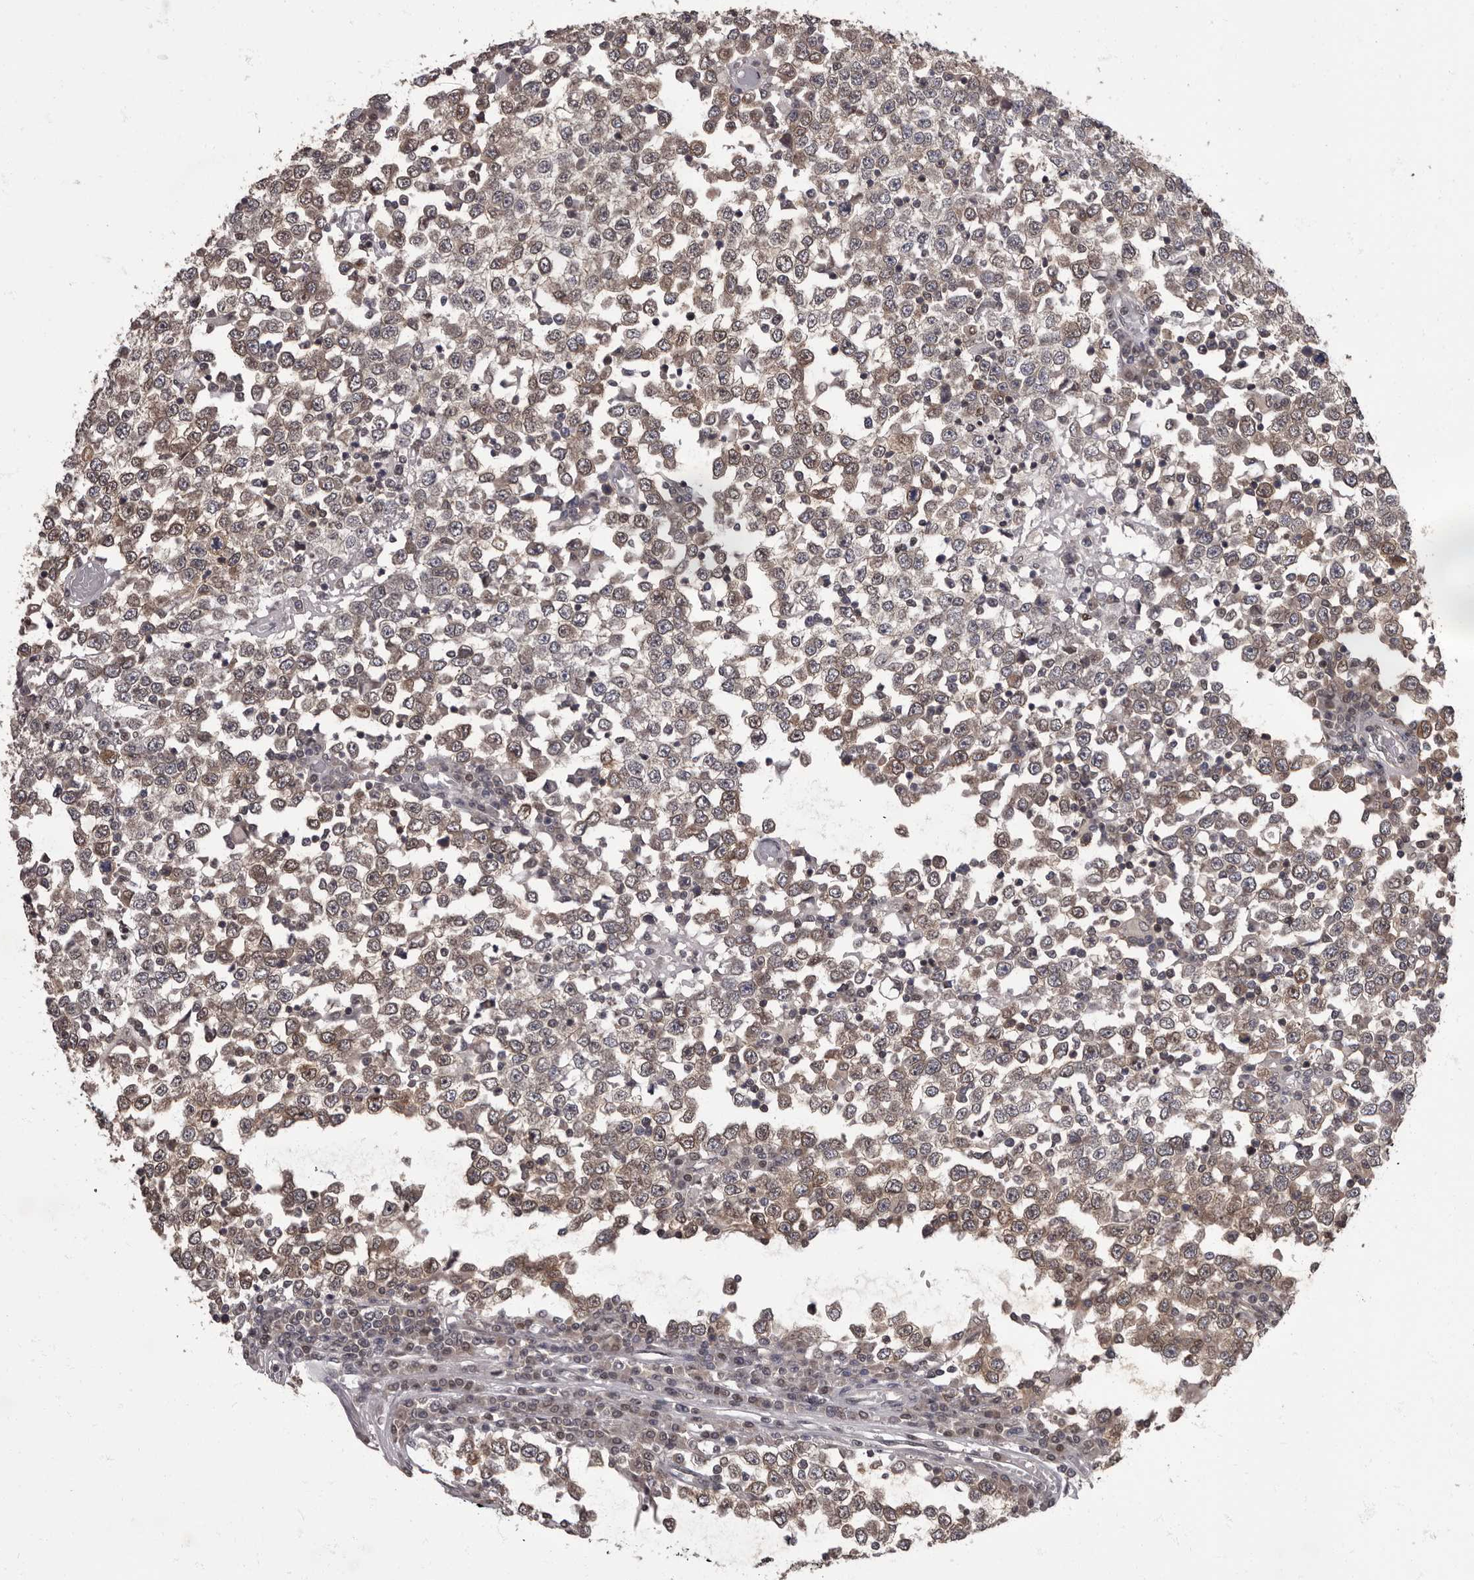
{"staining": {"intensity": "weak", "quantity": ">75%", "location": "cytoplasmic/membranous"}, "tissue": "testis cancer", "cell_type": "Tumor cells", "image_type": "cancer", "snomed": [{"axis": "morphology", "description": "Seminoma, NOS"}, {"axis": "topography", "description": "Testis"}], "caption": "Testis cancer stained with IHC reveals weak cytoplasmic/membranous positivity in about >75% of tumor cells.", "gene": "C1orf50", "patient": {"sex": "male", "age": 65}}